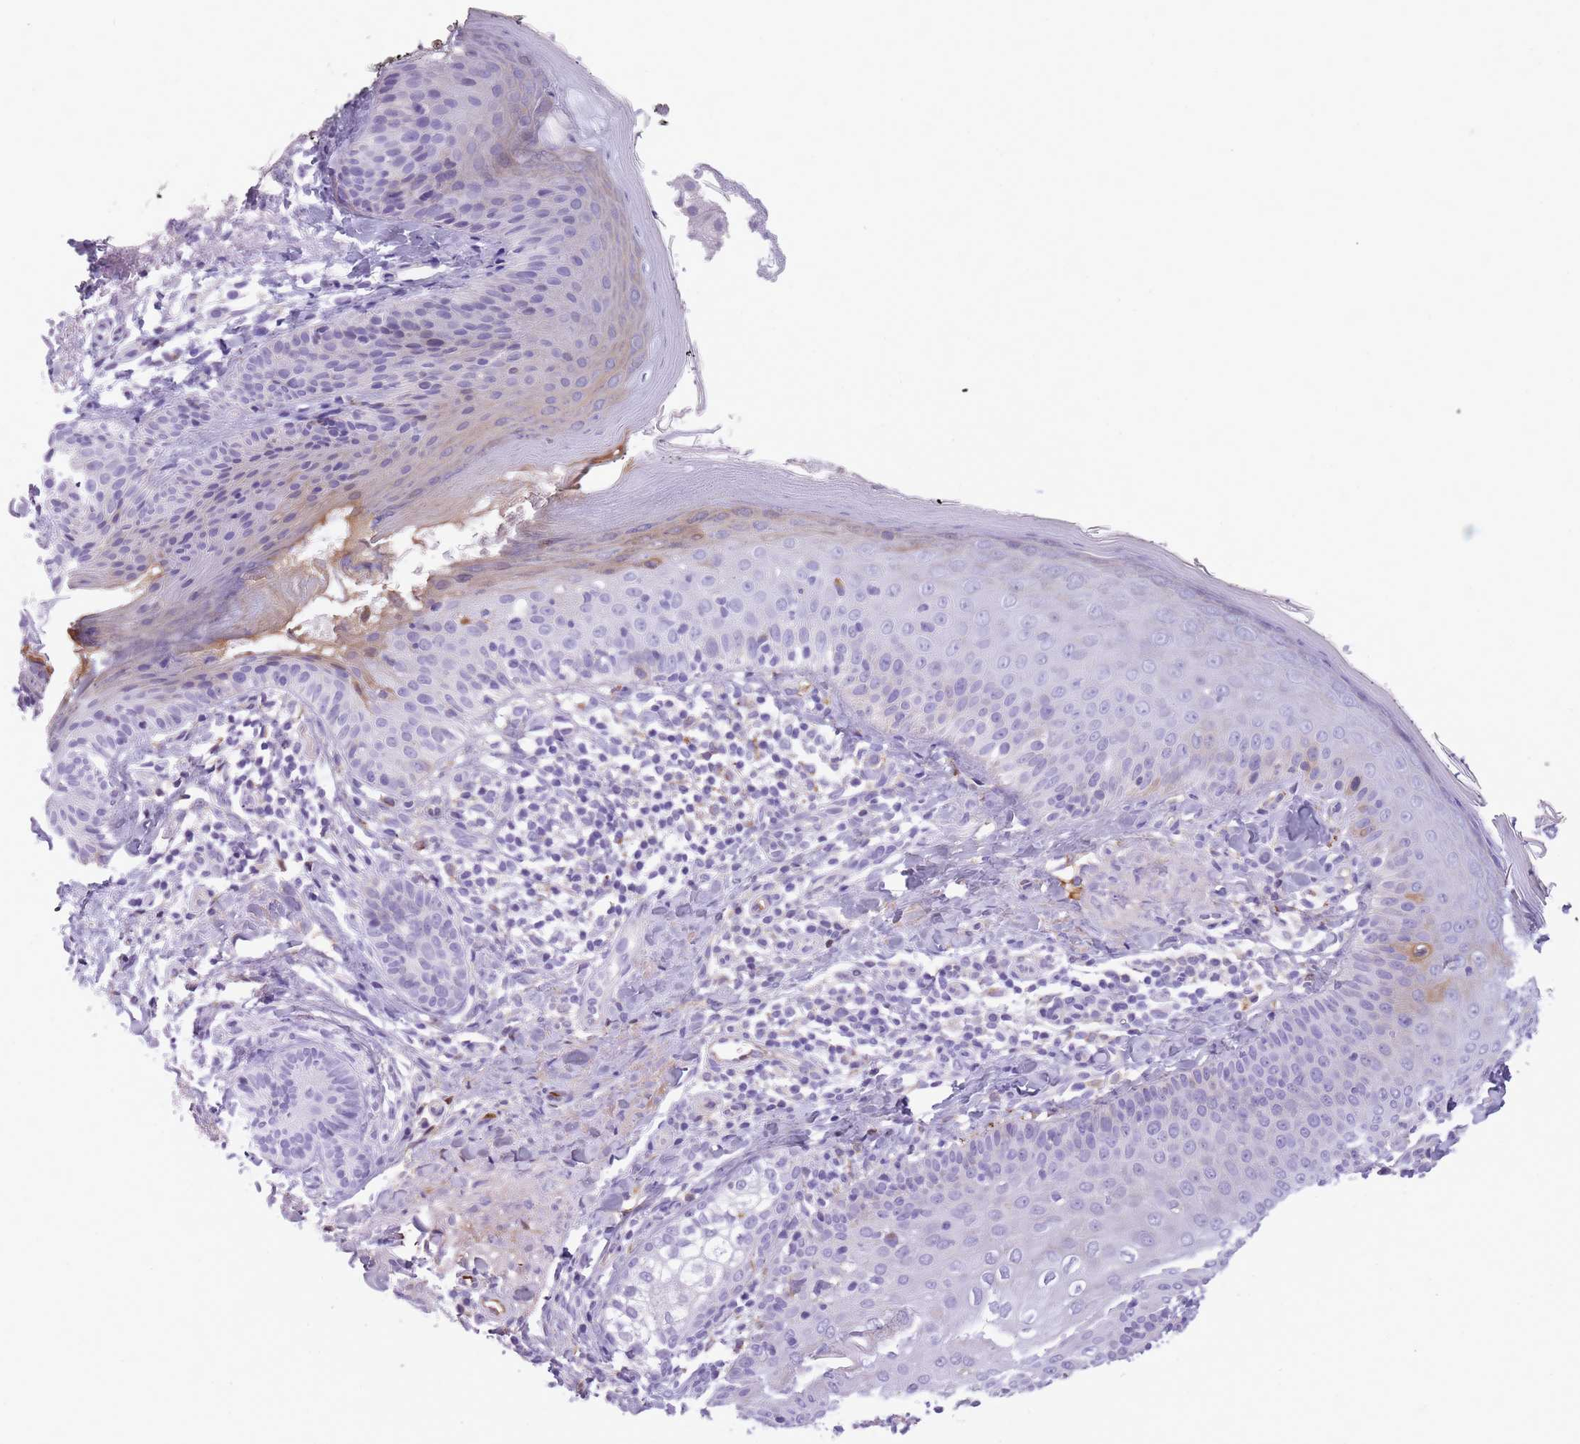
{"staining": {"intensity": "weak", "quantity": "25%-75%", "location": "cytoplasmic/membranous"}, "tissue": "skin", "cell_type": "Fibroblasts", "image_type": "normal", "snomed": [{"axis": "morphology", "description": "Normal tissue, NOS"}, {"axis": "topography", "description": "Skin"}], "caption": "IHC of unremarkable human skin shows low levels of weak cytoplasmic/membranous staining in approximately 25%-75% of fibroblasts. (Stains: DAB in brown, nuclei in blue, Microscopy: brightfield microscopy at high magnification).", "gene": "GNAT1", "patient": {"sex": "male", "age": 57}}